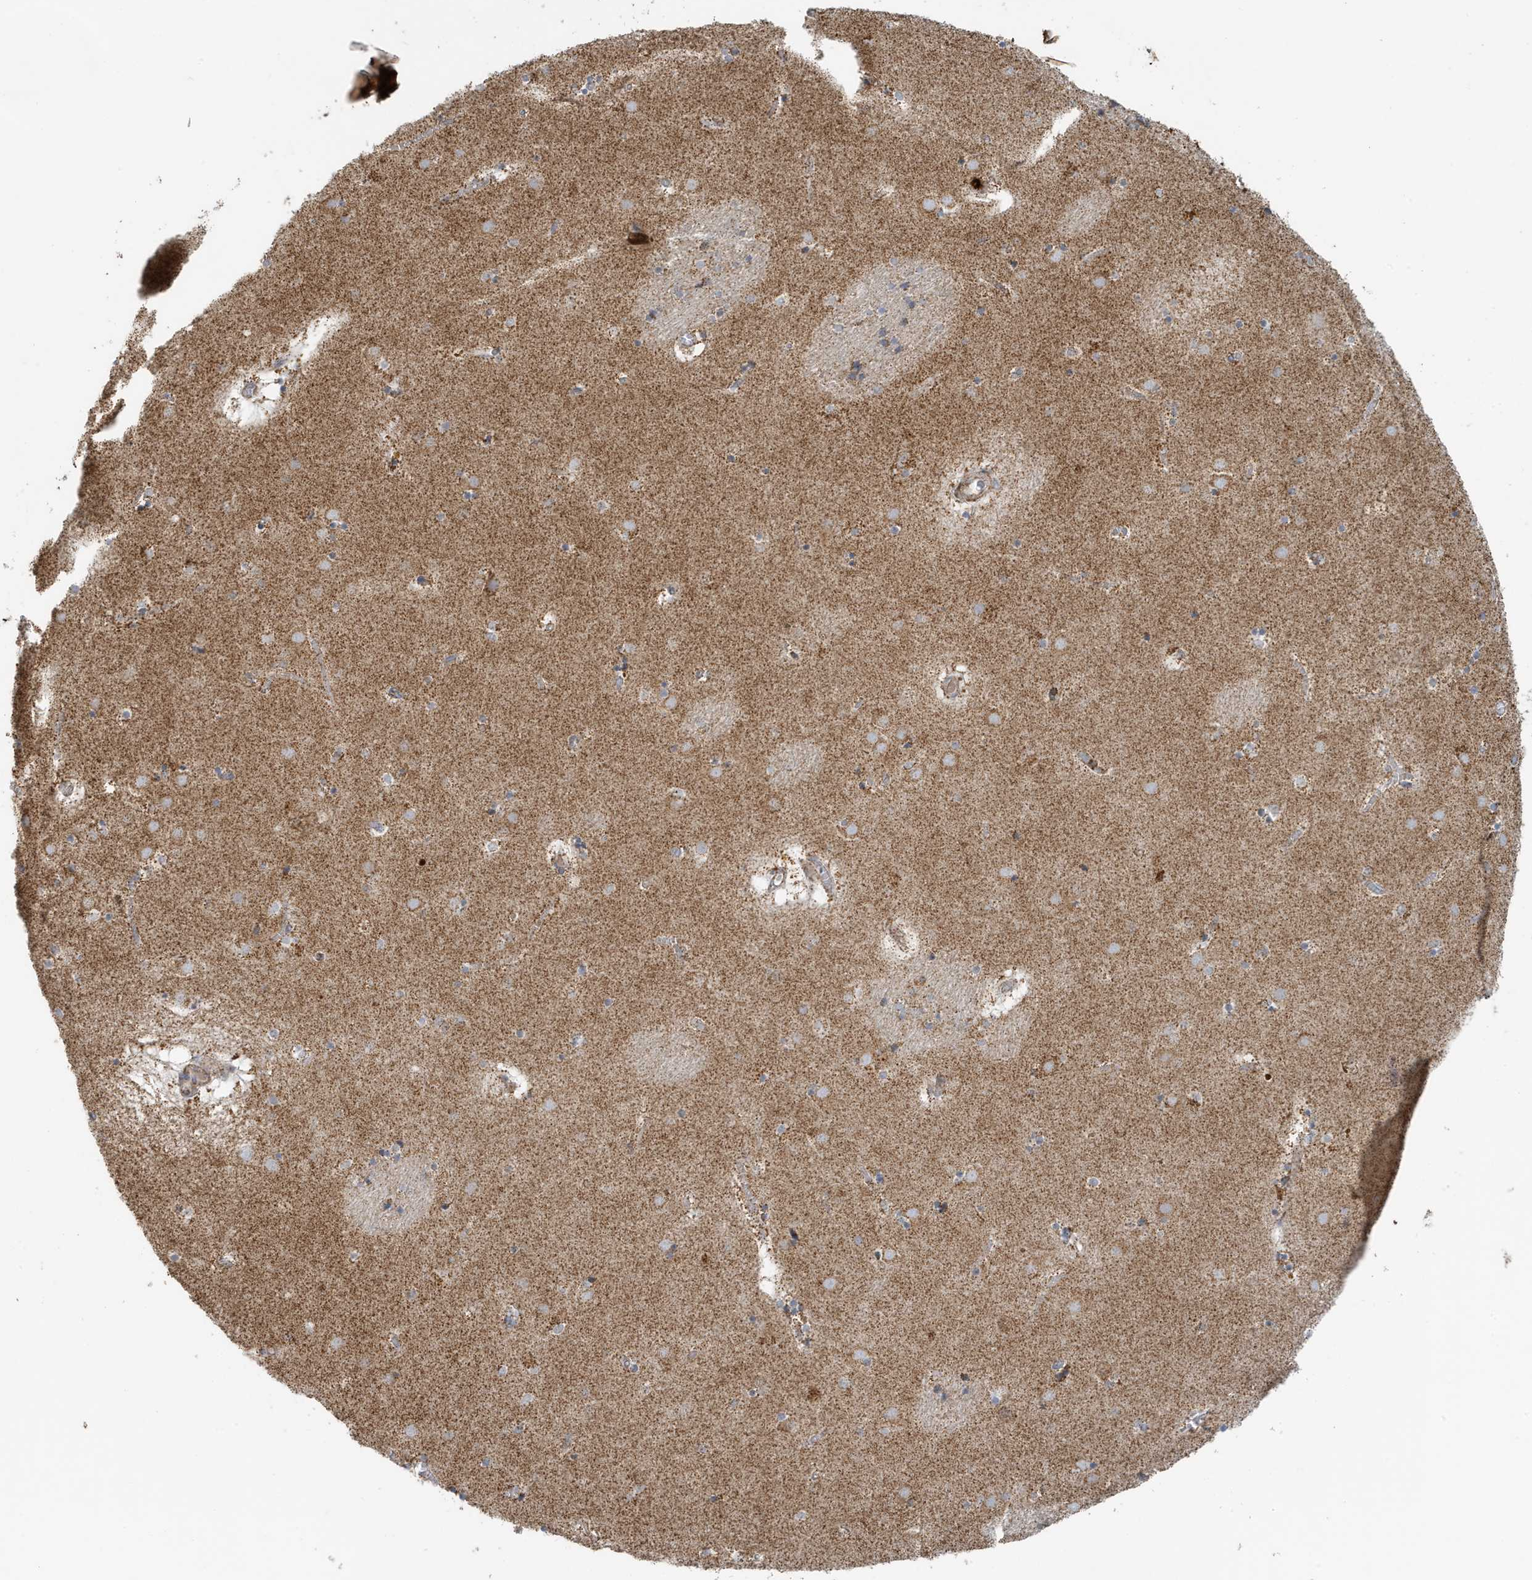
{"staining": {"intensity": "moderate", "quantity": "<25%", "location": "cytoplasmic/membranous"}, "tissue": "caudate", "cell_type": "Glial cells", "image_type": "normal", "snomed": [{"axis": "morphology", "description": "Normal tissue, NOS"}, {"axis": "topography", "description": "Lateral ventricle wall"}], "caption": "Immunohistochemistry image of benign caudate: caudate stained using immunohistochemistry displays low levels of moderate protein expression localized specifically in the cytoplasmic/membranous of glial cells, appearing as a cytoplasmic/membranous brown color.", "gene": "MAN1A1", "patient": {"sex": "male", "age": 70}}